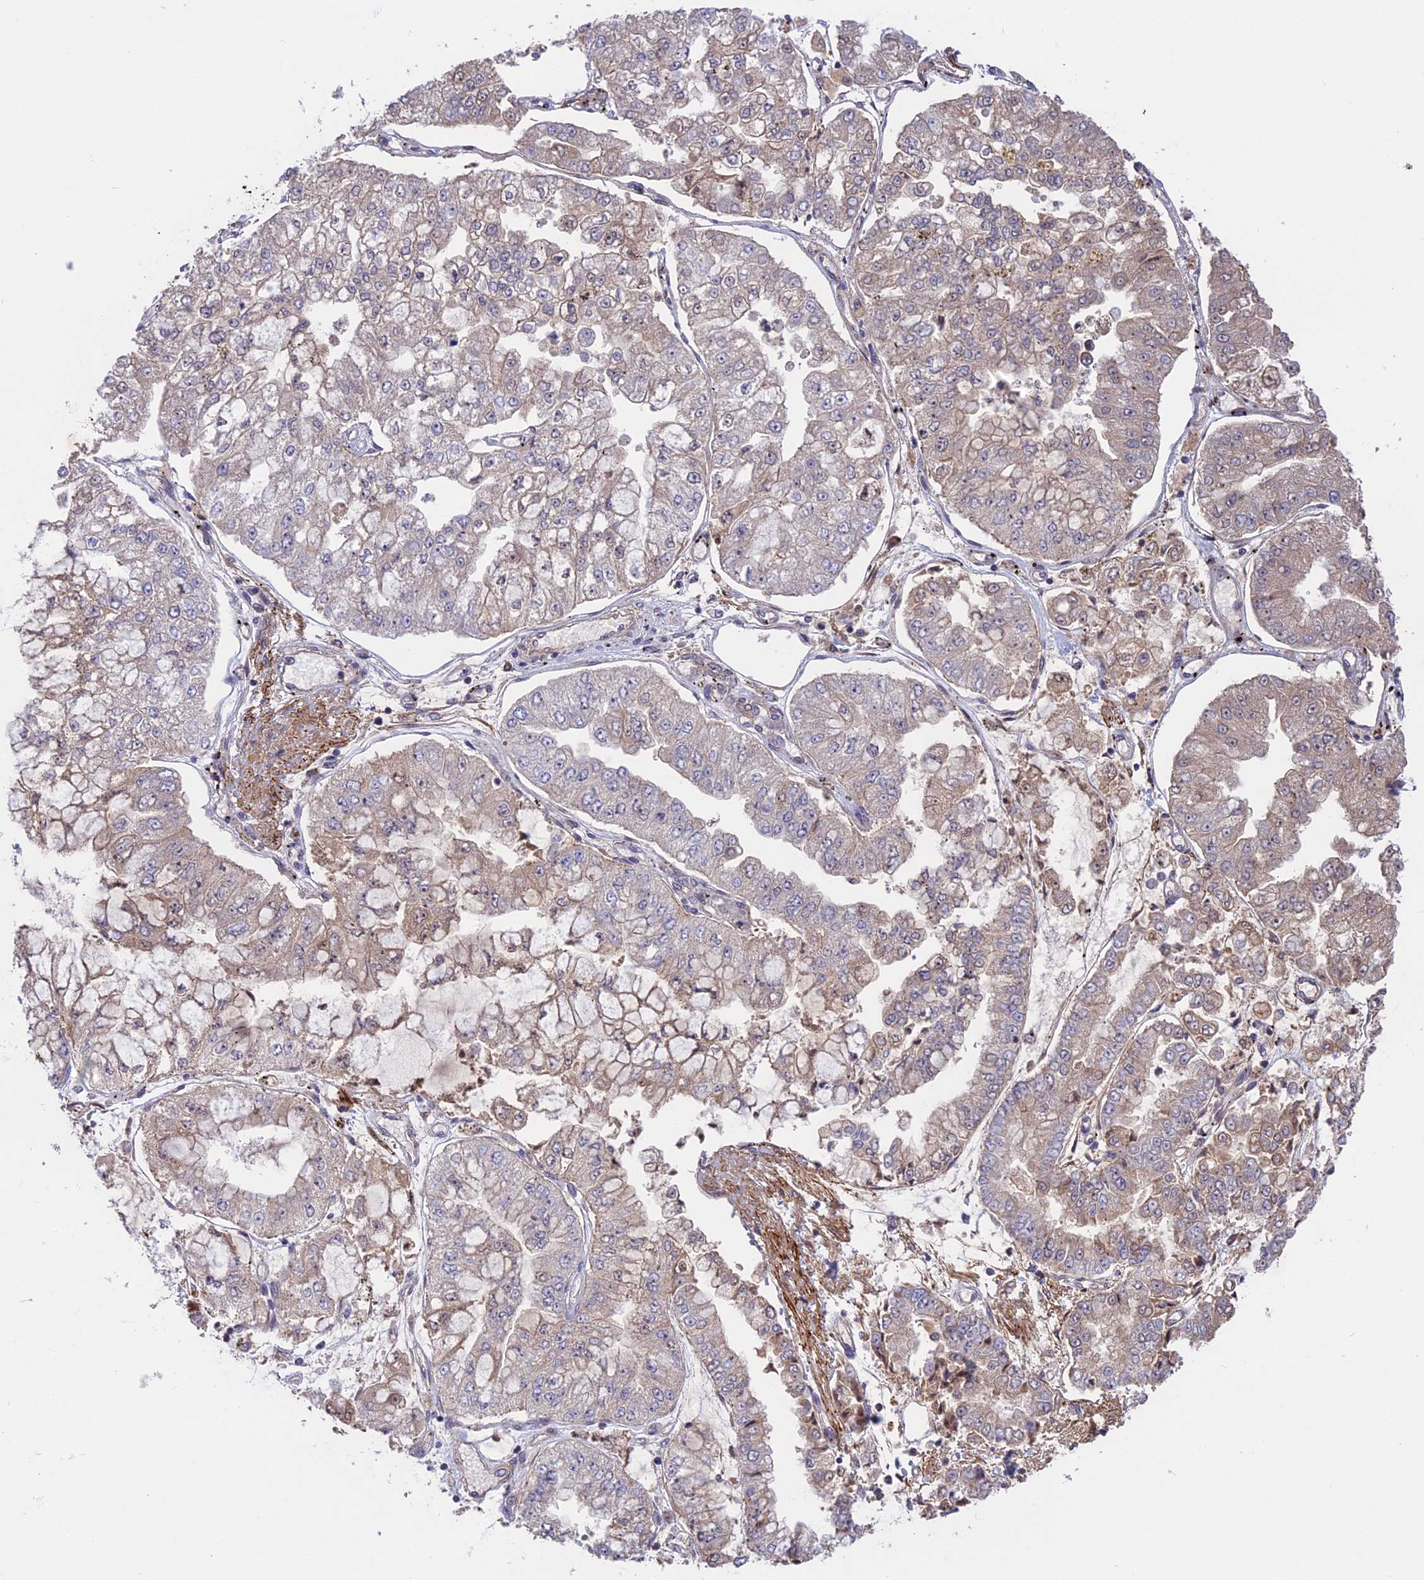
{"staining": {"intensity": "weak", "quantity": "25%-75%", "location": "cytoplasmic/membranous"}, "tissue": "stomach cancer", "cell_type": "Tumor cells", "image_type": "cancer", "snomed": [{"axis": "morphology", "description": "Adenocarcinoma, NOS"}, {"axis": "topography", "description": "Stomach"}], "caption": "Weak cytoplasmic/membranous expression for a protein is identified in about 25%-75% of tumor cells of stomach cancer (adenocarcinoma) using immunohistochemistry (IHC).", "gene": "ADO", "patient": {"sex": "male", "age": 76}}